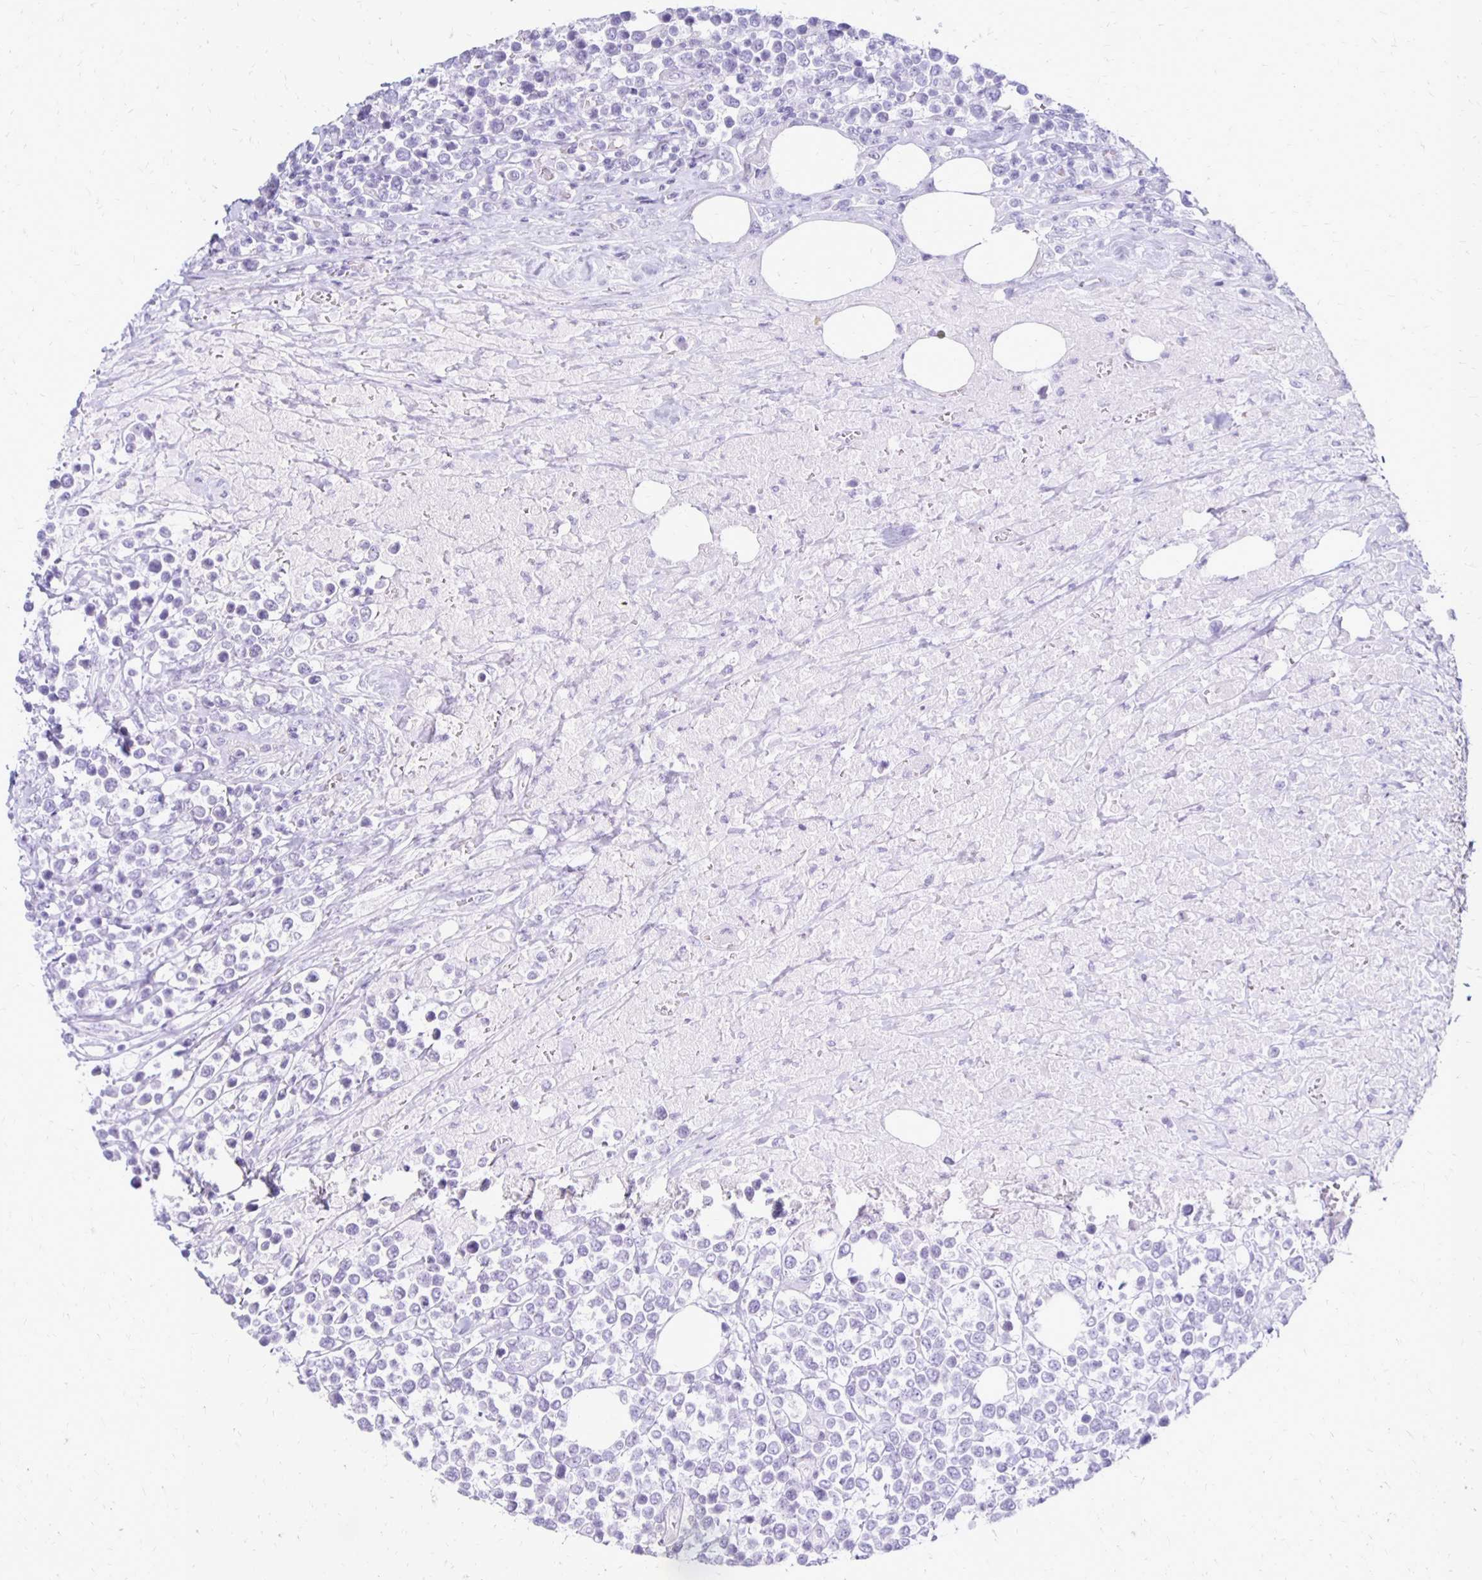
{"staining": {"intensity": "negative", "quantity": "none", "location": "none"}, "tissue": "lymphoma", "cell_type": "Tumor cells", "image_type": "cancer", "snomed": [{"axis": "morphology", "description": "Malignant lymphoma, non-Hodgkin's type, High grade"}, {"axis": "topography", "description": "Soft tissue"}], "caption": "Tumor cells show no significant protein staining in lymphoma.", "gene": "RYR1", "patient": {"sex": "female", "age": 56}}